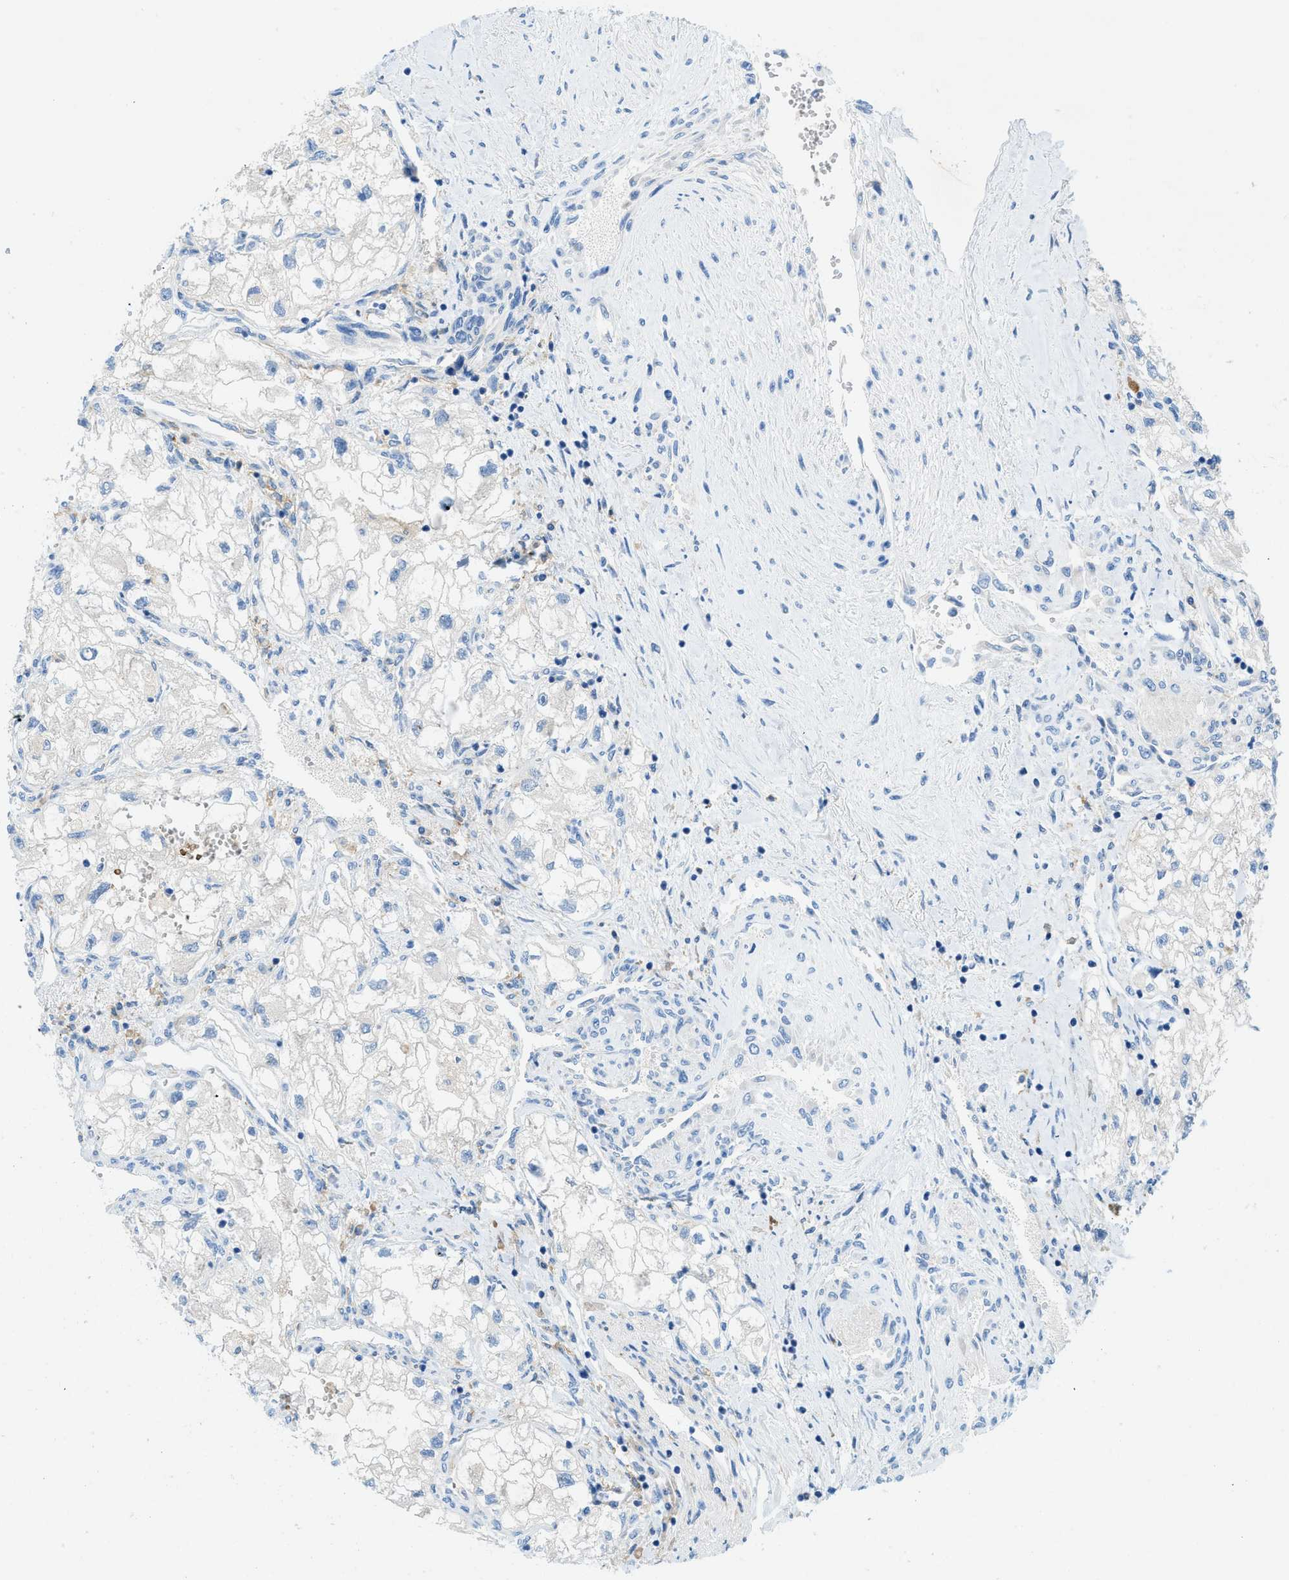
{"staining": {"intensity": "negative", "quantity": "none", "location": "none"}, "tissue": "renal cancer", "cell_type": "Tumor cells", "image_type": "cancer", "snomed": [{"axis": "morphology", "description": "Adenocarcinoma, NOS"}, {"axis": "topography", "description": "Kidney"}], "caption": "A high-resolution image shows IHC staining of renal cancer (adenocarcinoma), which shows no significant positivity in tumor cells.", "gene": "ZNF831", "patient": {"sex": "female", "age": 70}}